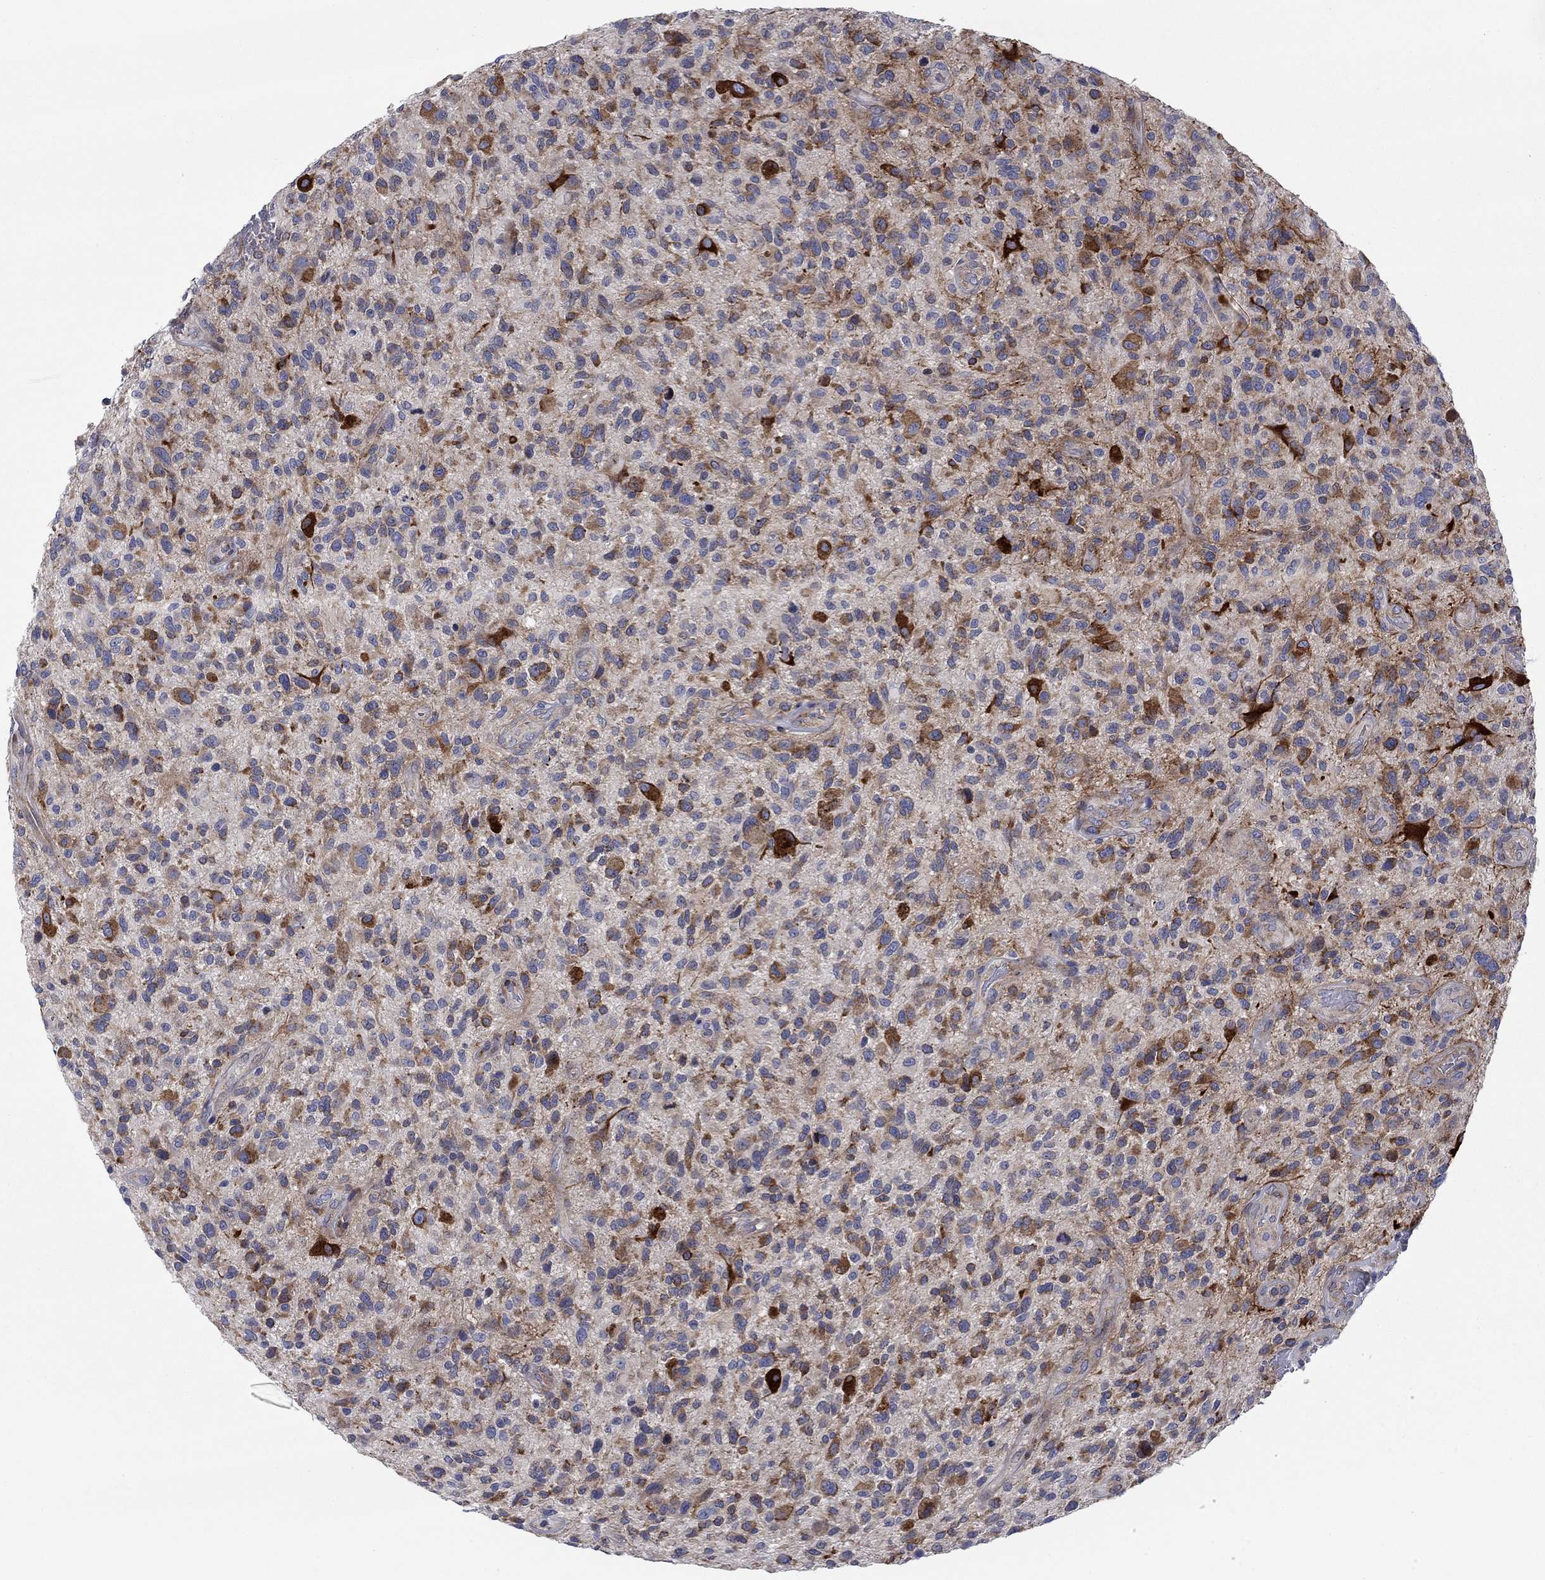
{"staining": {"intensity": "strong", "quantity": "<25%", "location": "cytoplasmic/membranous"}, "tissue": "glioma", "cell_type": "Tumor cells", "image_type": "cancer", "snomed": [{"axis": "morphology", "description": "Glioma, malignant, High grade"}, {"axis": "topography", "description": "Brain"}], "caption": "This is an image of IHC staining of glioma, which shows strong expression in the cytoplasmic/membranous of tumor cells.", "gene": "FXR1", "patient": {"sex": "male", "age": 47}}